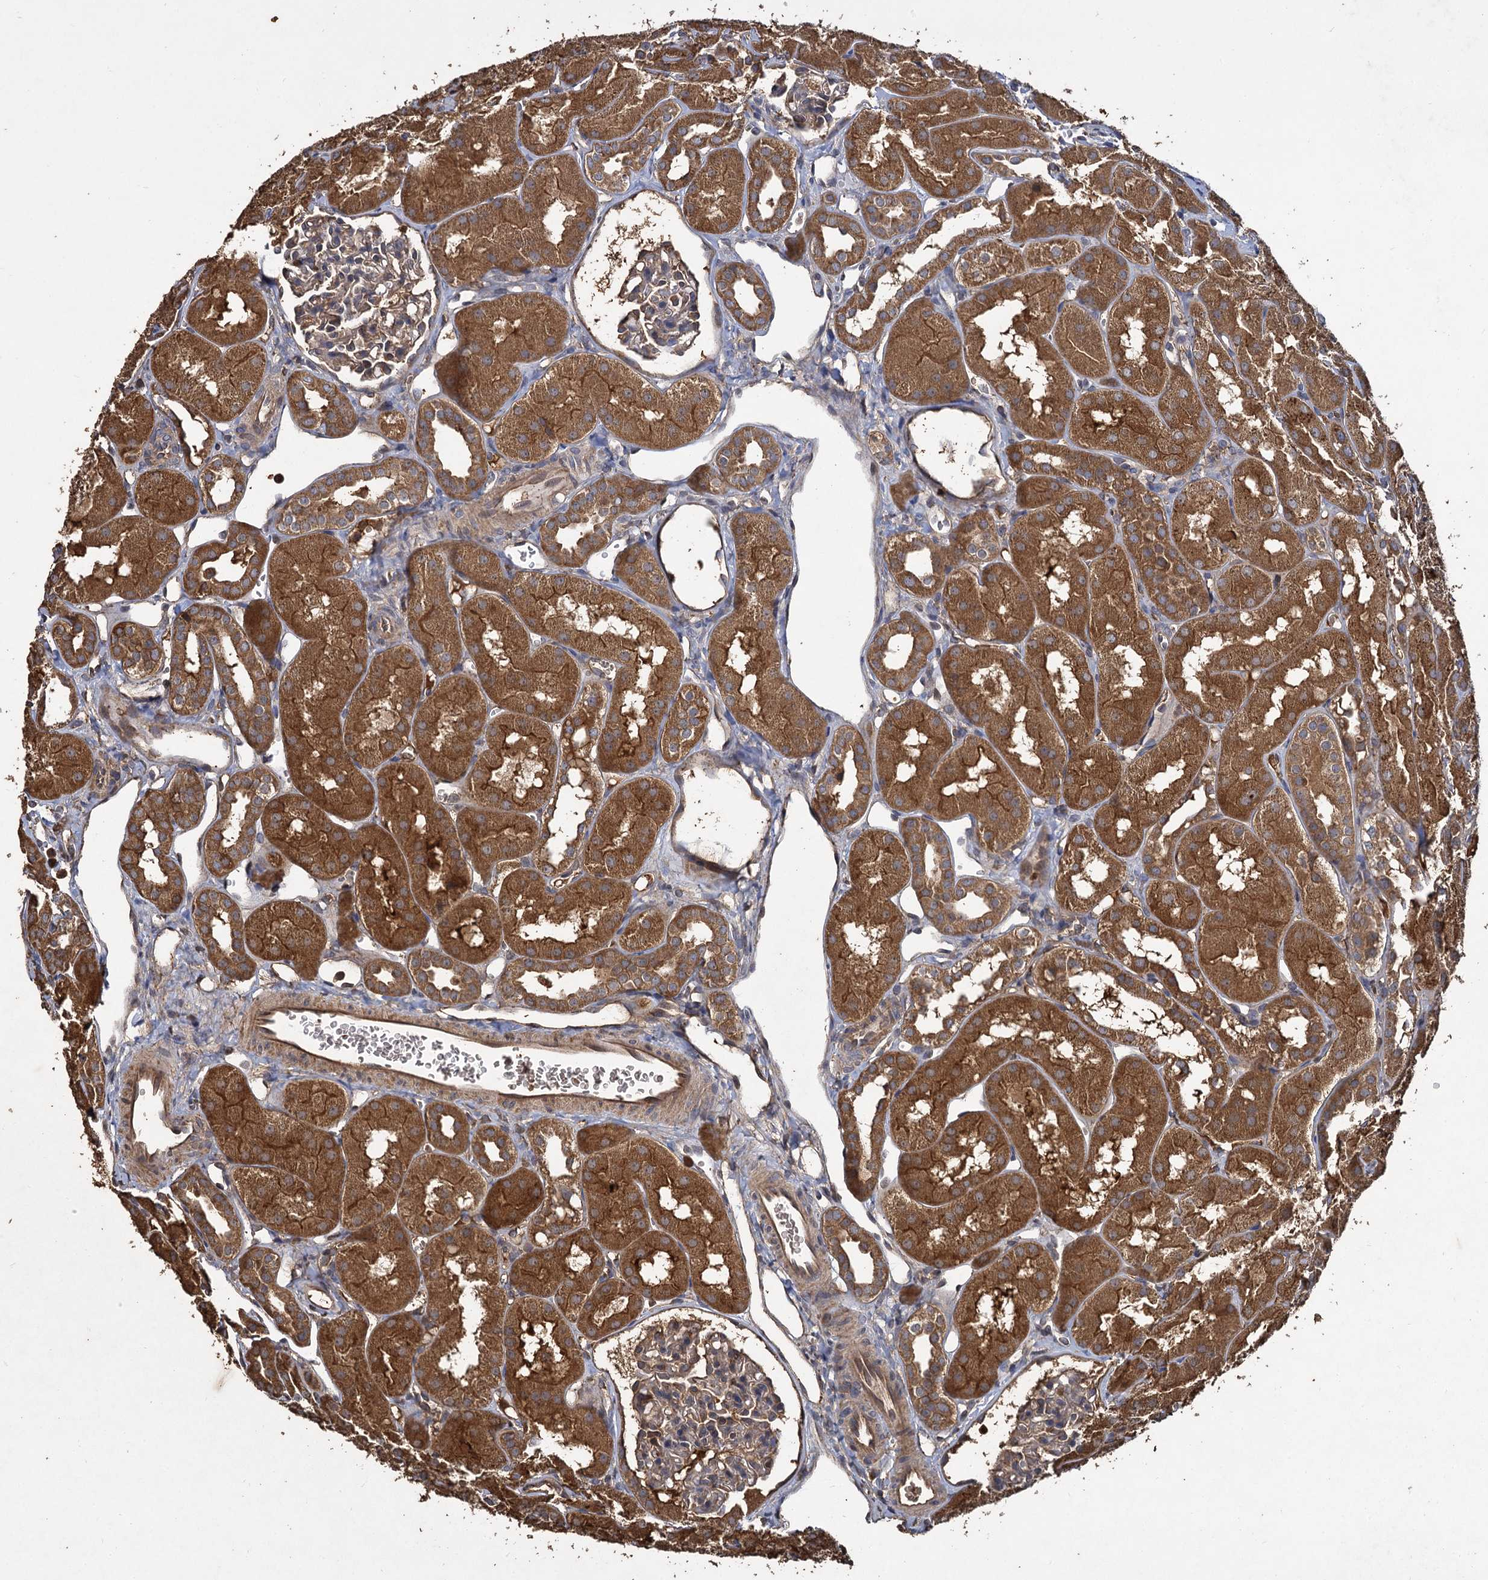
{"staining": {"intensity": "weak", "quantity": "25%-75%", "location": "cytoplasmic/membranous"}, "tissue": "kidney", "cell_type": "Cells in glomeruli", "image_type": "normal", "snomed": [{"axis": "morphology", "description": "Normal tissue, NOS"}, {"axis": "topography", "description": "Kidney"}, {"axis": "topography", "description": "Urinary bladder"}], "caption": "Normal kidney reveals weak cytoplasmic/membranous positivity in approximately 25%-75% of cells in glomeruli (brown staining indicates protein expression, while blue staining denotes nuclei)..", "gene": "GCLC", "patient": {"sex": "male", "age": 16}}